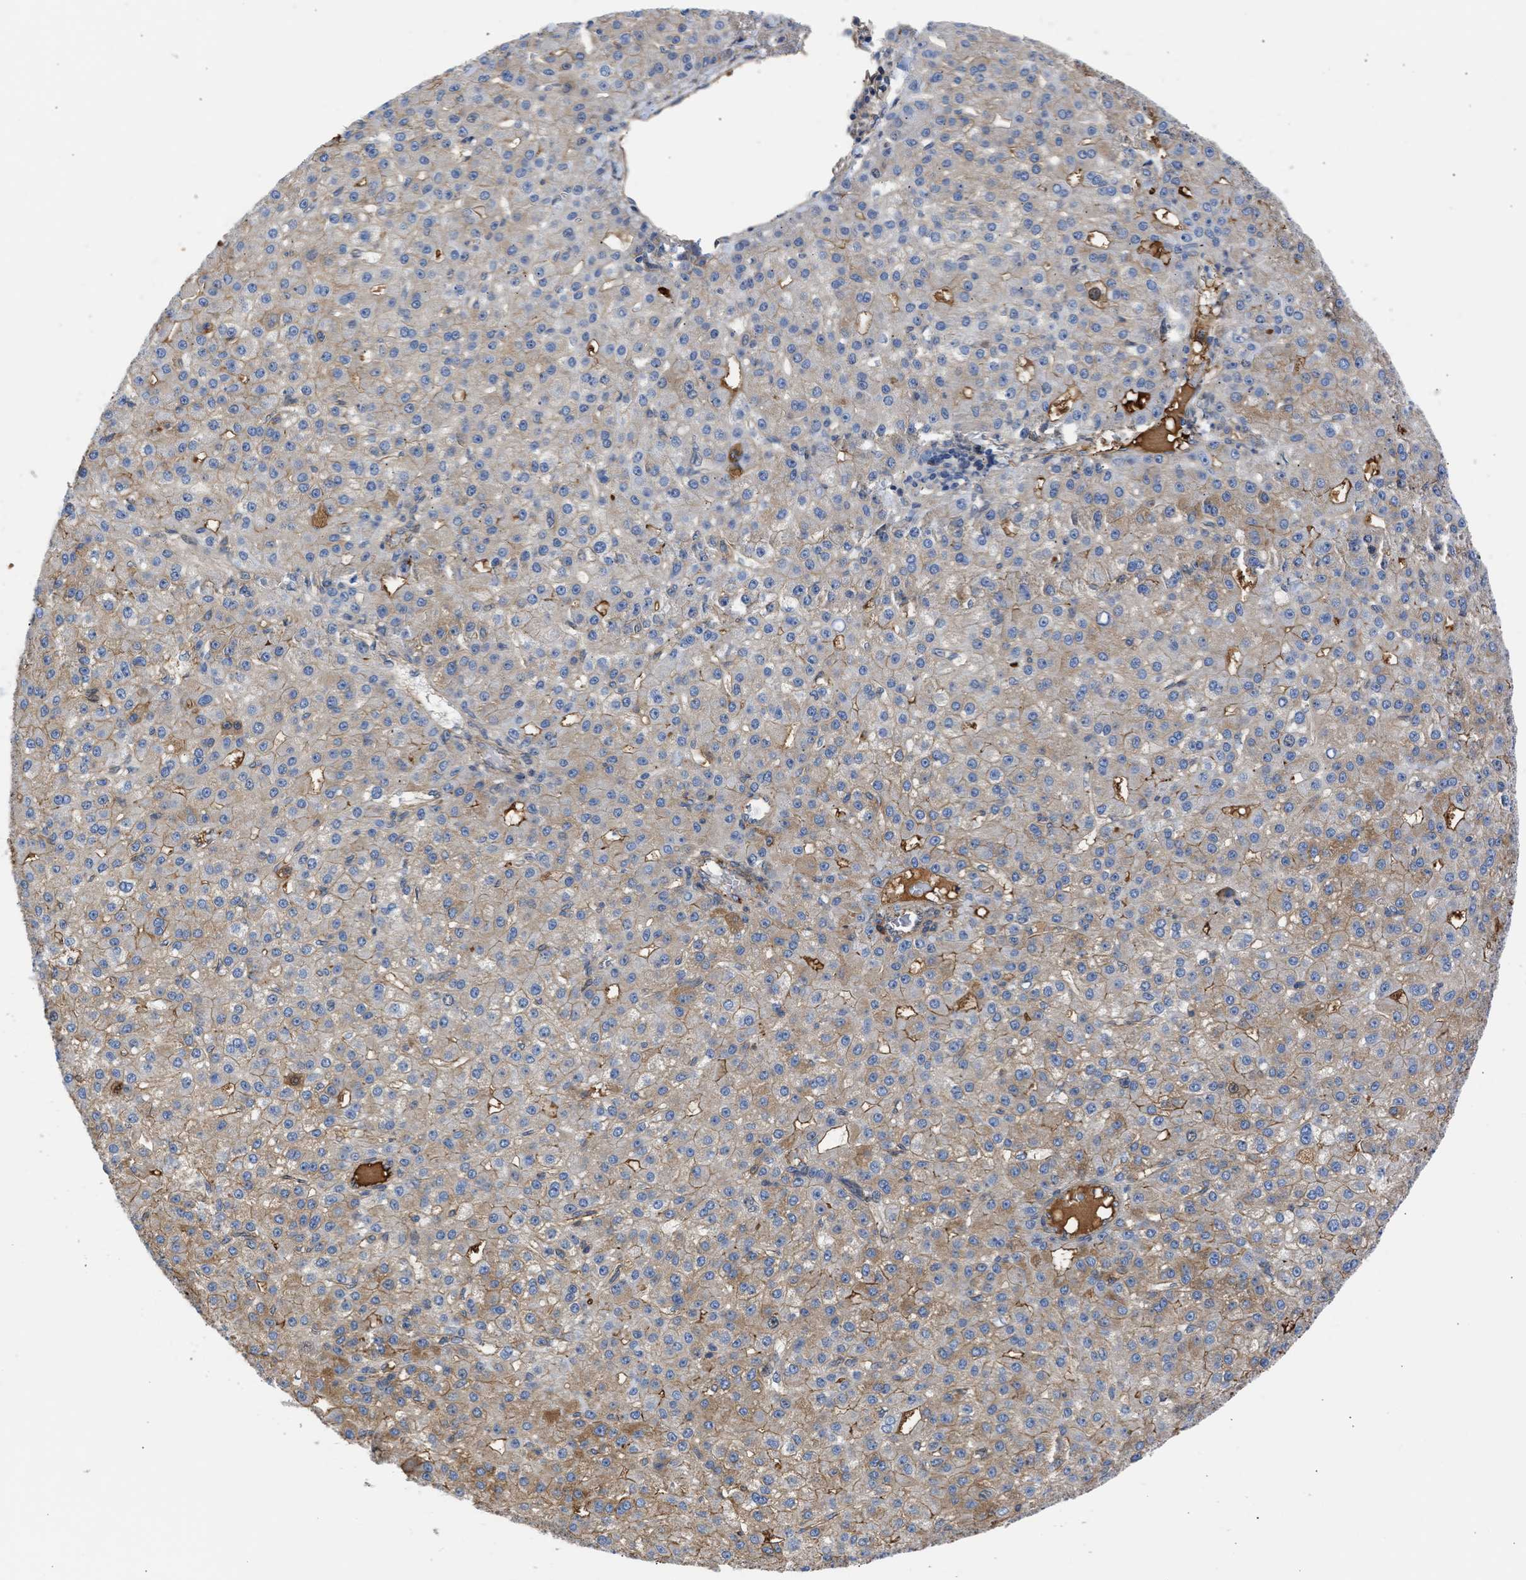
{"staining": {"intensity": "weak", "quantity": "25%-75%", "location": "cytoplasmic/membranous"}, "tissue": "liver cancer", "cell_type": "Tumor cells", "image_type": "cancer", "snomed": [{"axis": "morphology", "description": "Carcinoma, Hepatocellular, NOS"}, {"axis": "topography", "description": "Liver"}], "caption": "A histopathology image showing weak cytoplasmic/membranous positivity in approximately 25%-75% of tumor cells in hepatocellular carcinoma (liver), as visualized by brown immunohistochemical staining.", "gene": "MAS1L", "patient": {"sex": "male", "age": 67}}